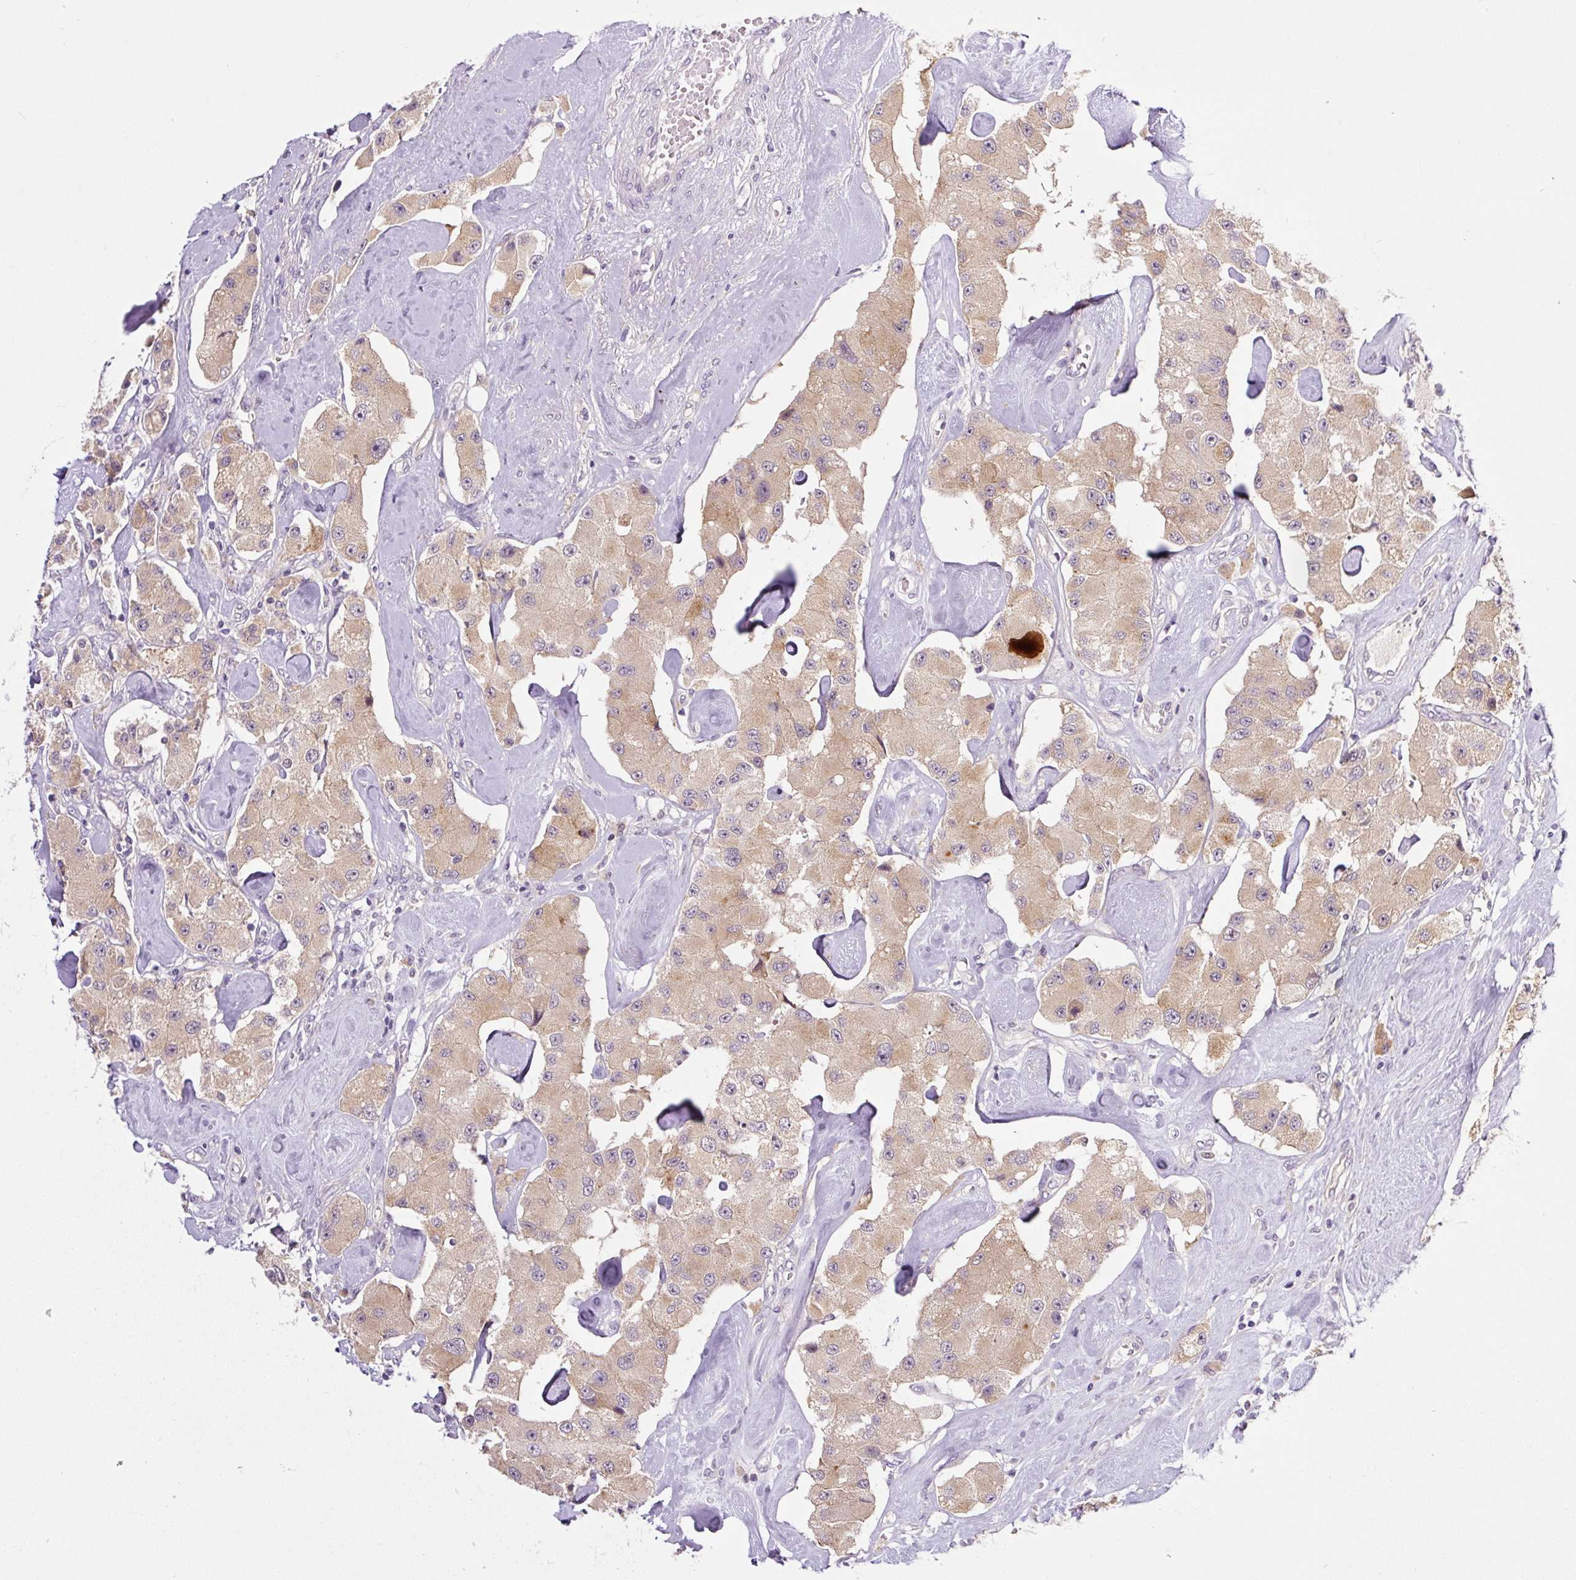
{"staining": {"intensity": "weak", "quantity": ">75%", "location": "cytoplasmic/membranous"}, "tissue": "carcinoid", "cell_type": "Tumor cells", "image_type": "cancer", "snomed": [{"axis": "morphology", "description": "Carcinoid, malignant, NOS"}, {"axis": "topography", "description": "Pancreas"}], "caption": "Immunohistochemistry (IHC) of human carcinoid shows low levels of weak cytoplasmic/membranous positivity in about >75% of tumor cells. Using DAB (3,3'-diaminobenzidine) (brown) and hematoxylin (blue) stains, captured at high magnification using brightfield microscopy.", "gene": "PRKAA2", "patient": {"sex": "male", "age": 41}}